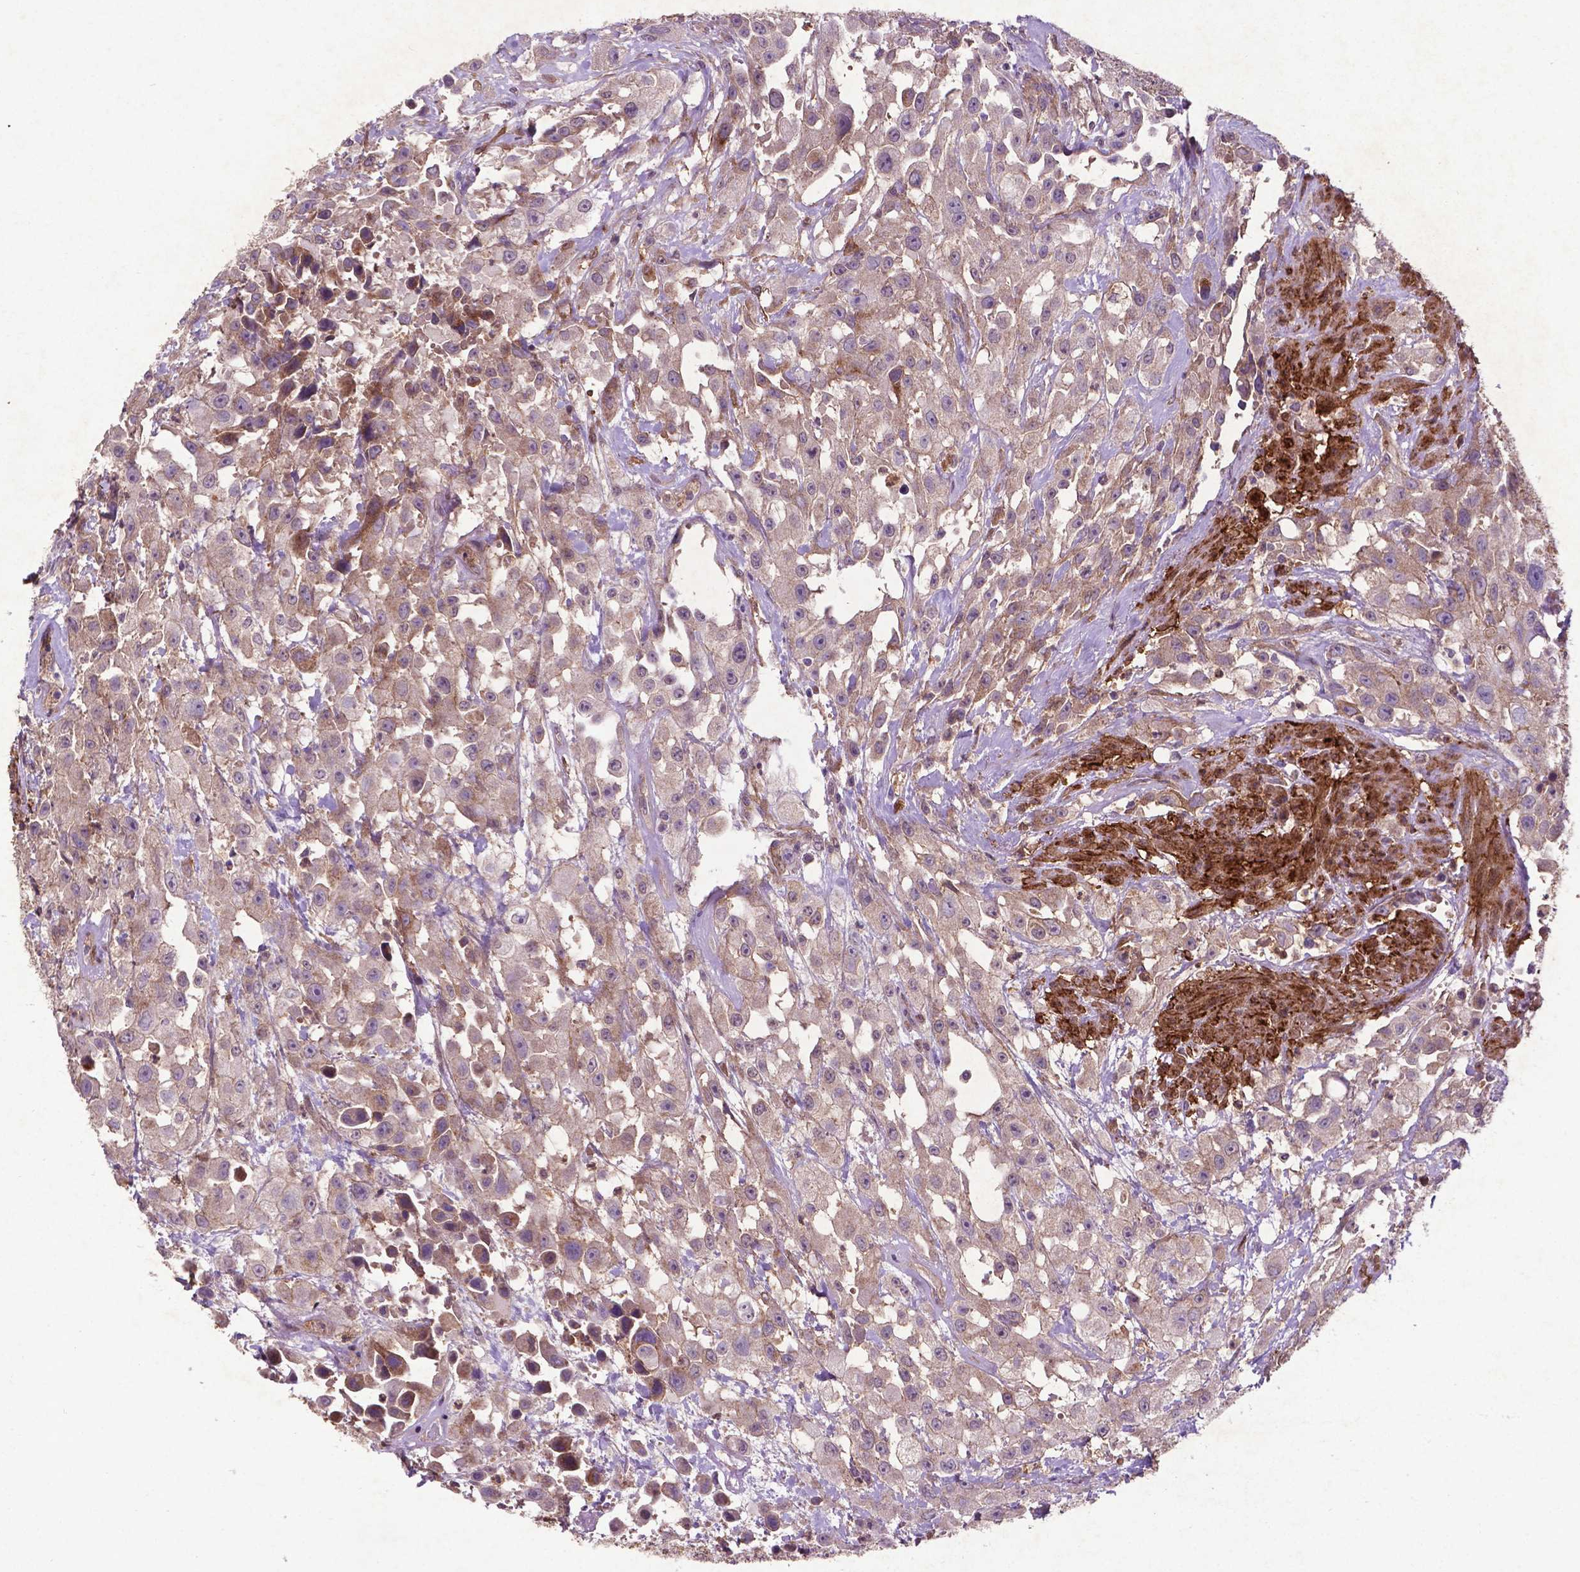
{"staining": {"intensity": "weak", "quantity": "25%-75%", "location": "cytoplasmic/membranous"}, "tissue": "urothelial cancer", "cell_type": "Tumor cells", "image_type": "cancer", "snomed": [{"axis": "morphology", "description": "Urothelial carcinoma, High grade"}, {"axis": "topography", "description": "Urinary bladder"}], "caption": "DAB (3,3'-diaminobenzidine) immunohistochemical staining of high-grade urothelial carcinoma shows weak cytoplasmic/membranous protein expression in about 25%-75% of tumor cells.", "gene": "RRAS", "patient": {"sex": "male", "age": 79}}